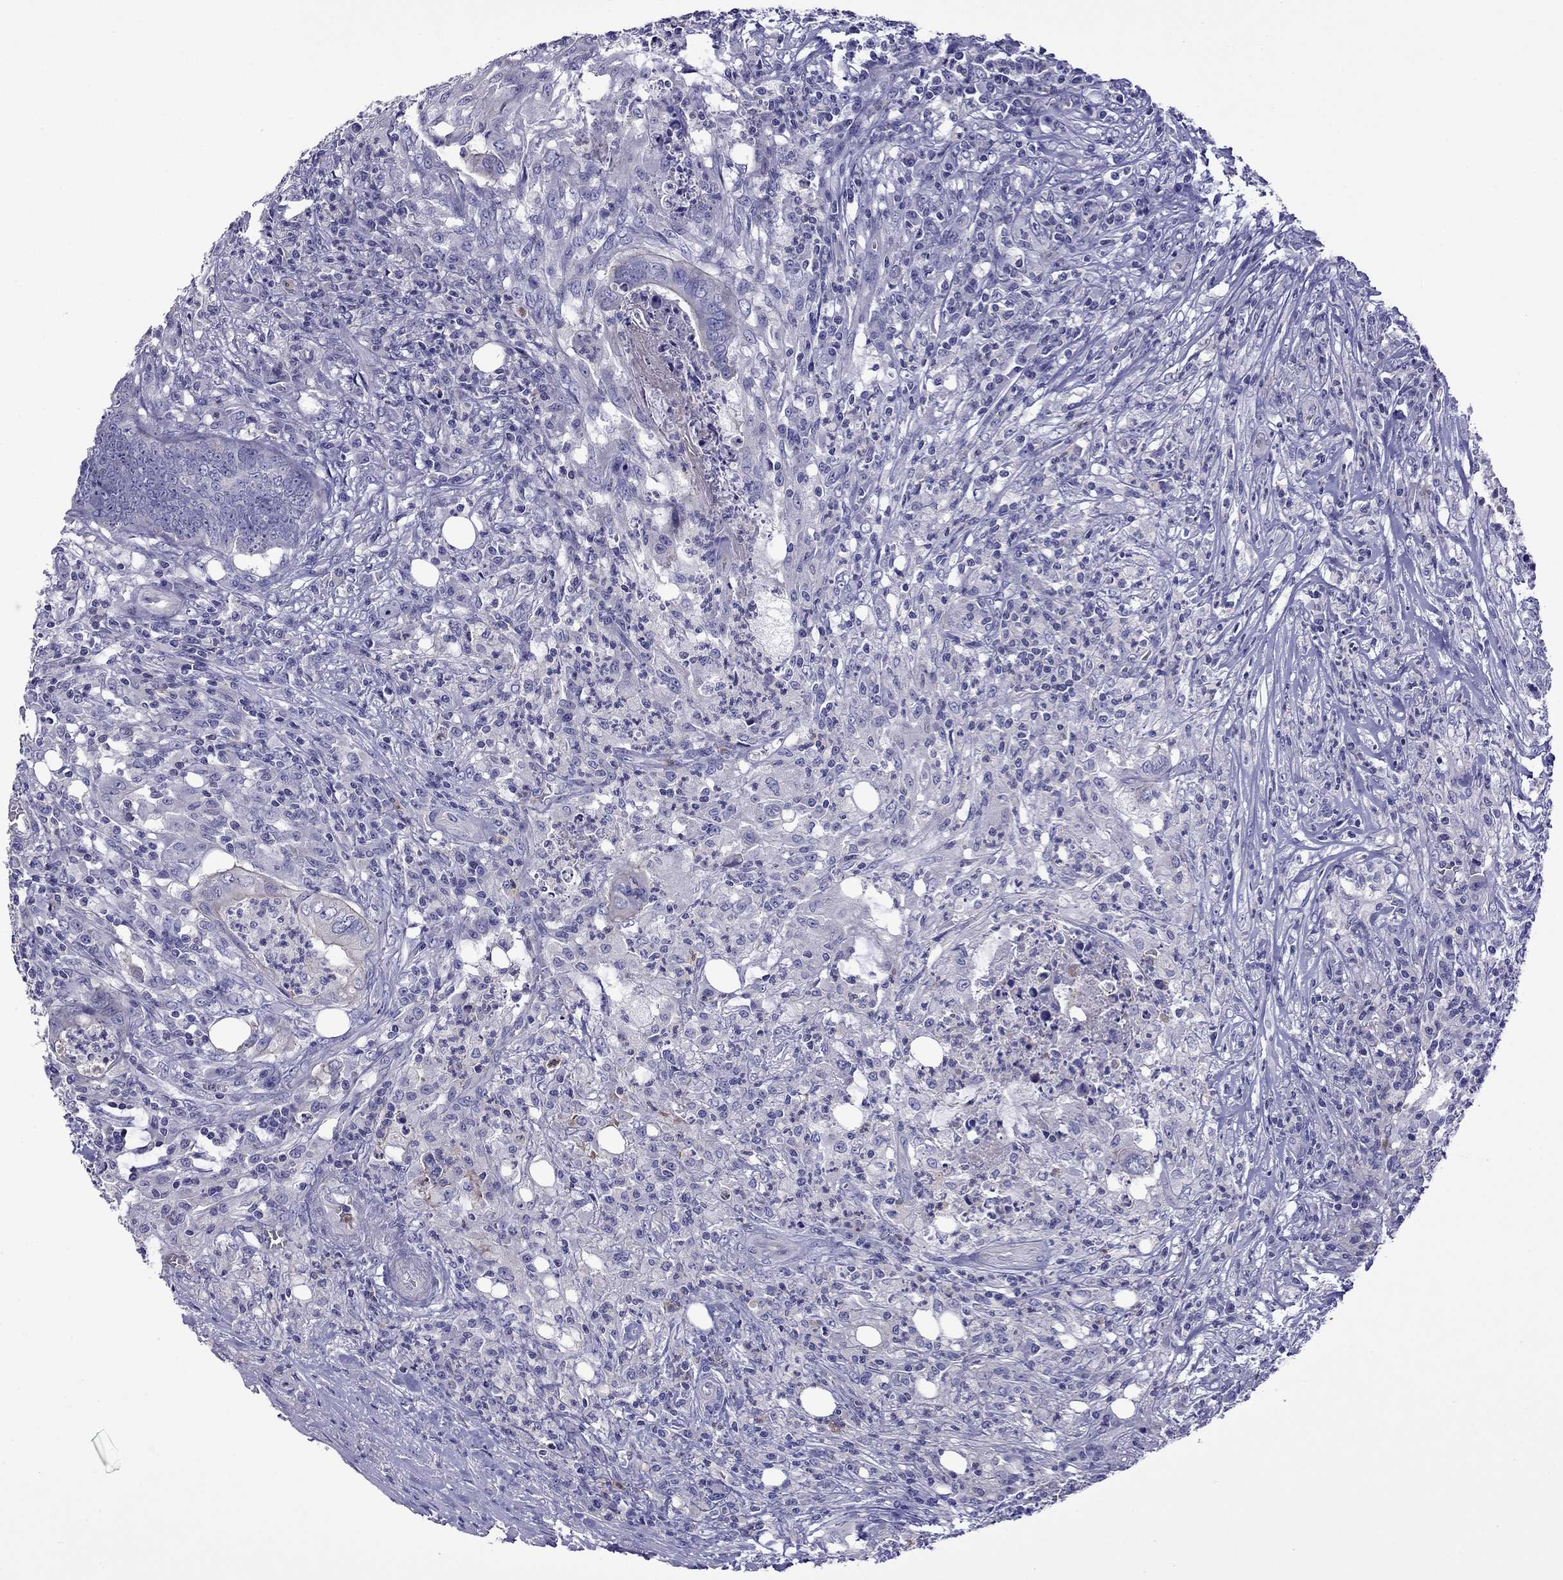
{"staining": {"intensity": "negative", "quantity": "none", "location": "none"}, "tissue": "colorectal cancer", "cell_type": "Tumor cells", "image_type": "cancer", "snomed": [{"axis": "morphology", "description": "Adenocarcinoma, NOS"}, {"axis": "topography", "description": "Colon"}], "caption": "The image shows no significant positivity in tumor cells of colorectal cancer (adenocarcinoma). (DAB IHC with hematoxylin counter stain).", "gene": "STAR", "patient": {"sex": "male", "age": 84}}